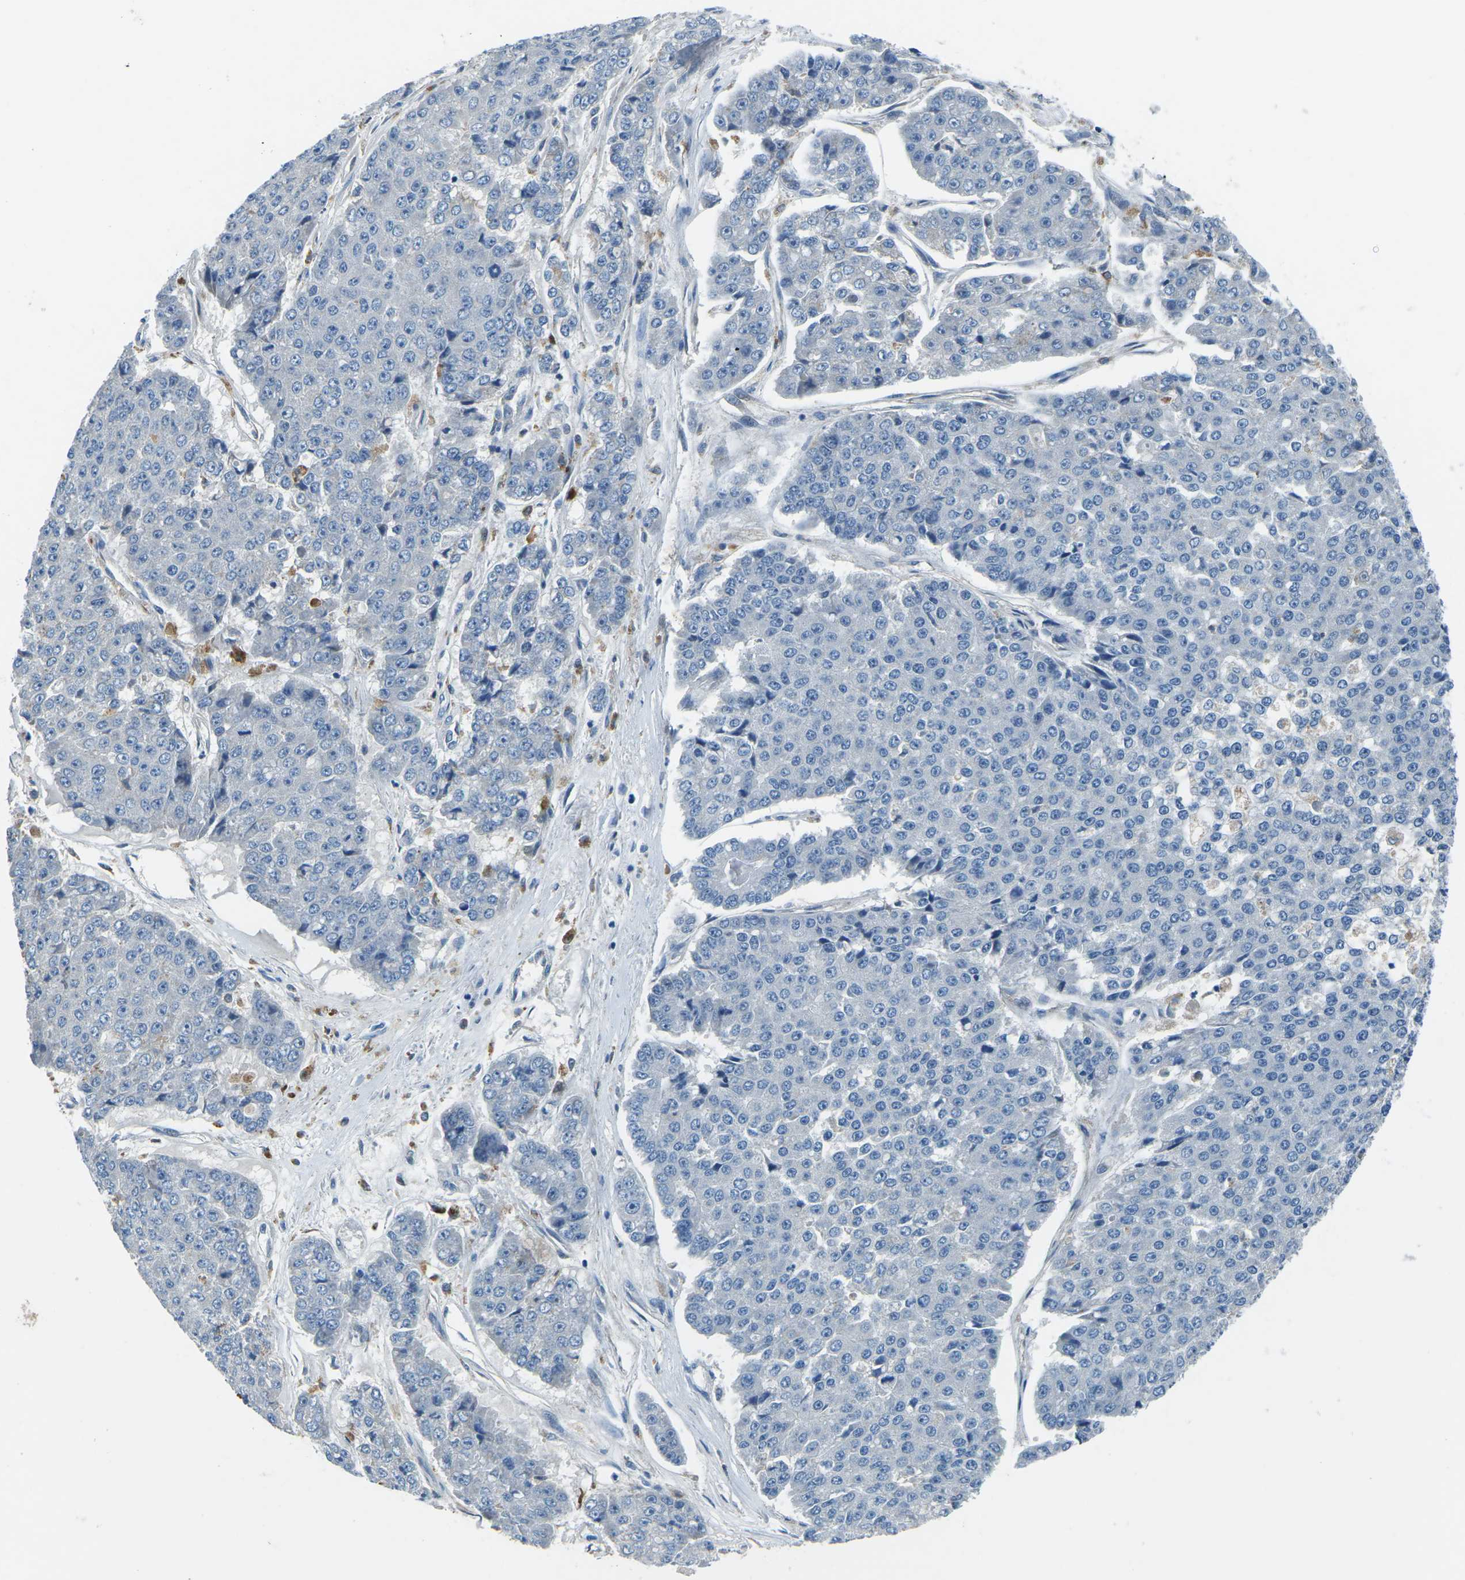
{"staining": {"intensity": "negative", "quantity": "none", "location": "none"}, "tissue": "pancreatic cancer", "cell_type": "Tumor cells", "image_type": "cancer", "snomed": [{"axis": "morphology", "description": "Adenocarcinoma, NOS"}, {"axis": "topography", "description": "Pancreas"}], "caption": "A histopathology image of adenocarcinoma (pancreatic) stained for a protein demonstrates no brown staining in tumor cells.", "gene": "CD1D", "patient": {"sex": "male", "age": 50}}